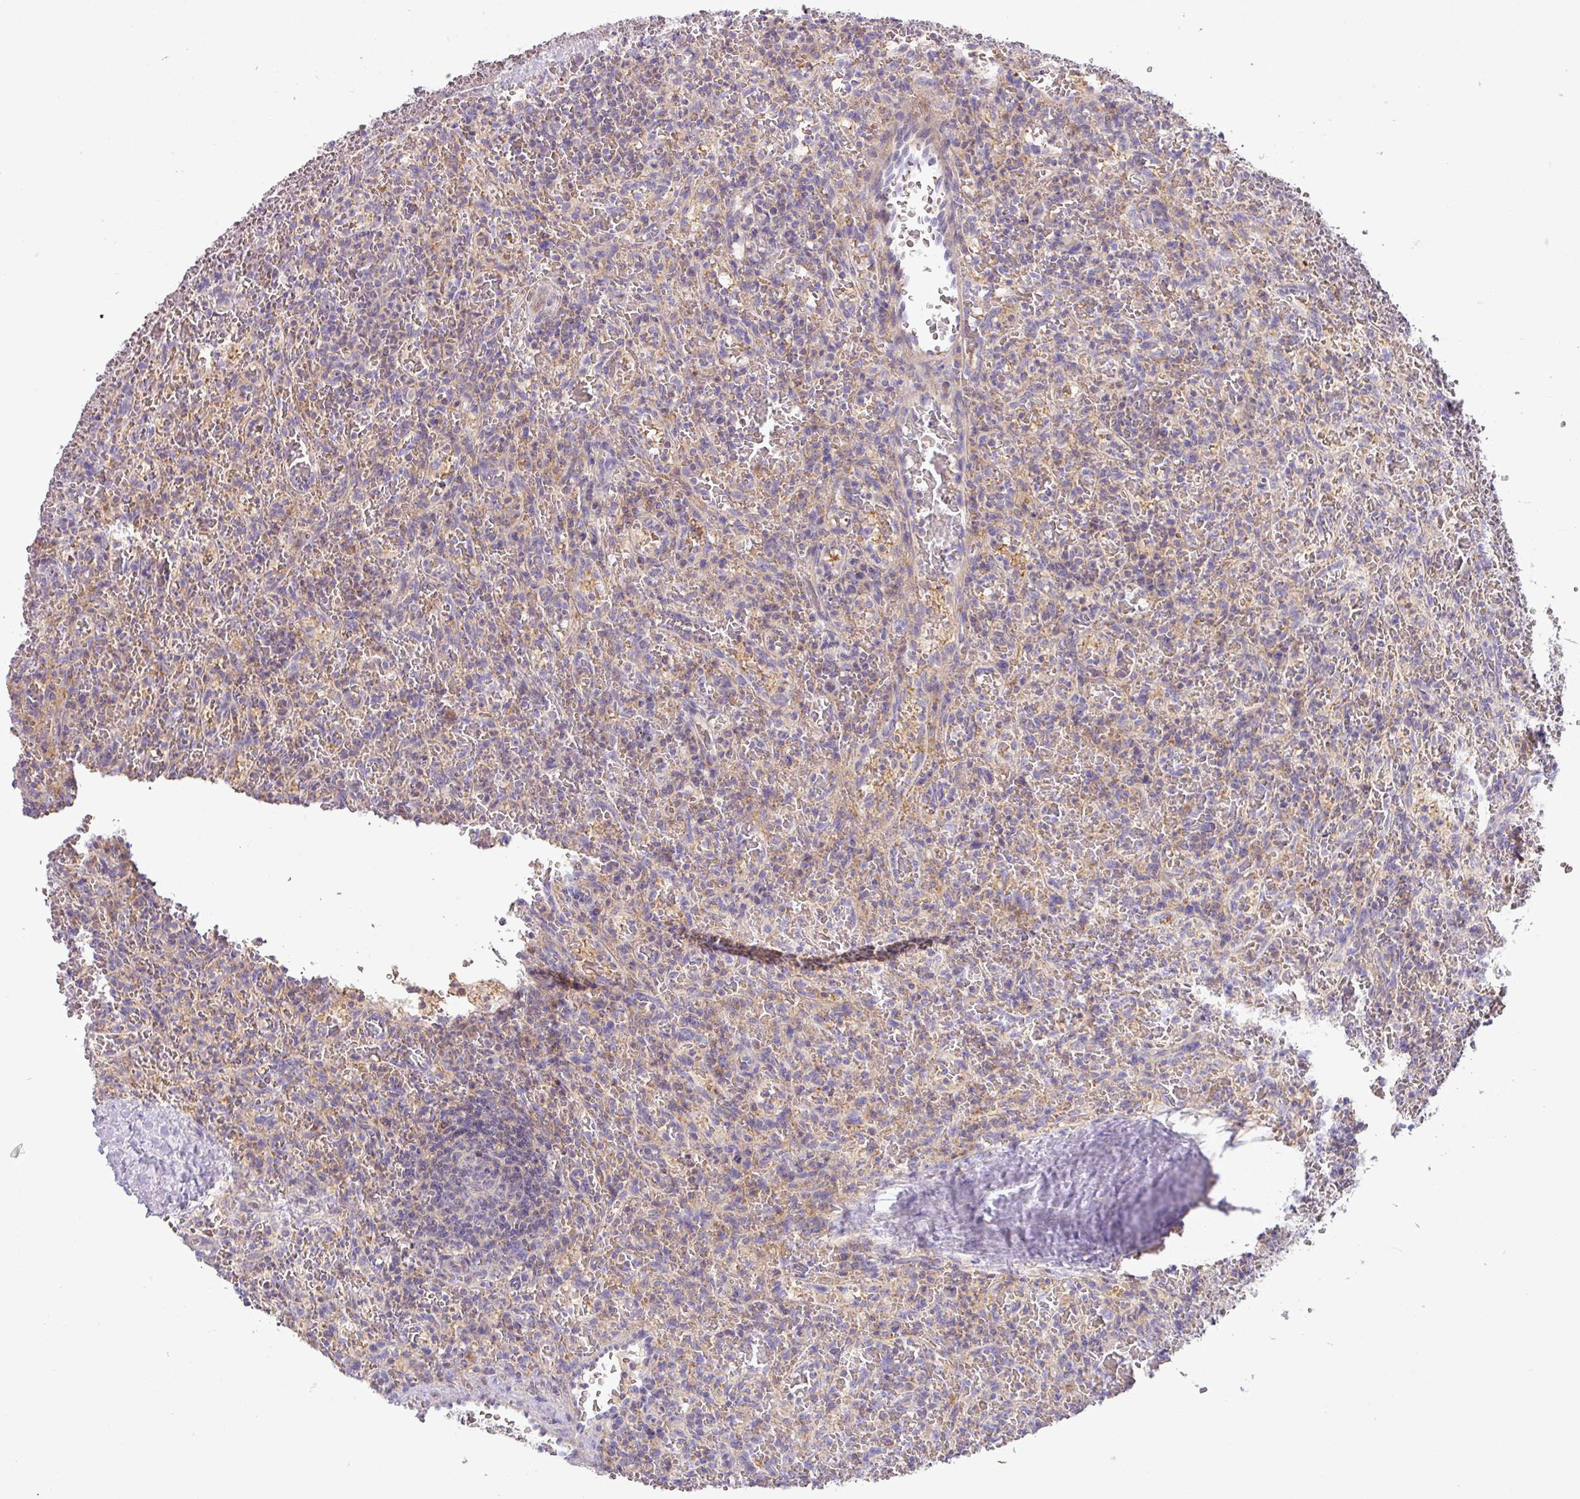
{"staining": {"intensity": "negative", "quantity": "none", "location": "none"}, "tissue": "lymphoma", "cell_type": "Tumor cells", "image_type": "cancer", "snomed": [{"axis": "morphology", "description": "Malignant lymphoma, non-Hodgkin's type, Low grade"}, {"axis": "topography", "description": "Spleen"}], "caption": "Low-grade malignant lymphoma, non-Hodgkin's type was stained to show a protein in brown. There is no significant staining in tumor cells. Nuclei are stained in blue.", "gene": "HOXC13", "patient": {"sex": "female", "age": 64}}